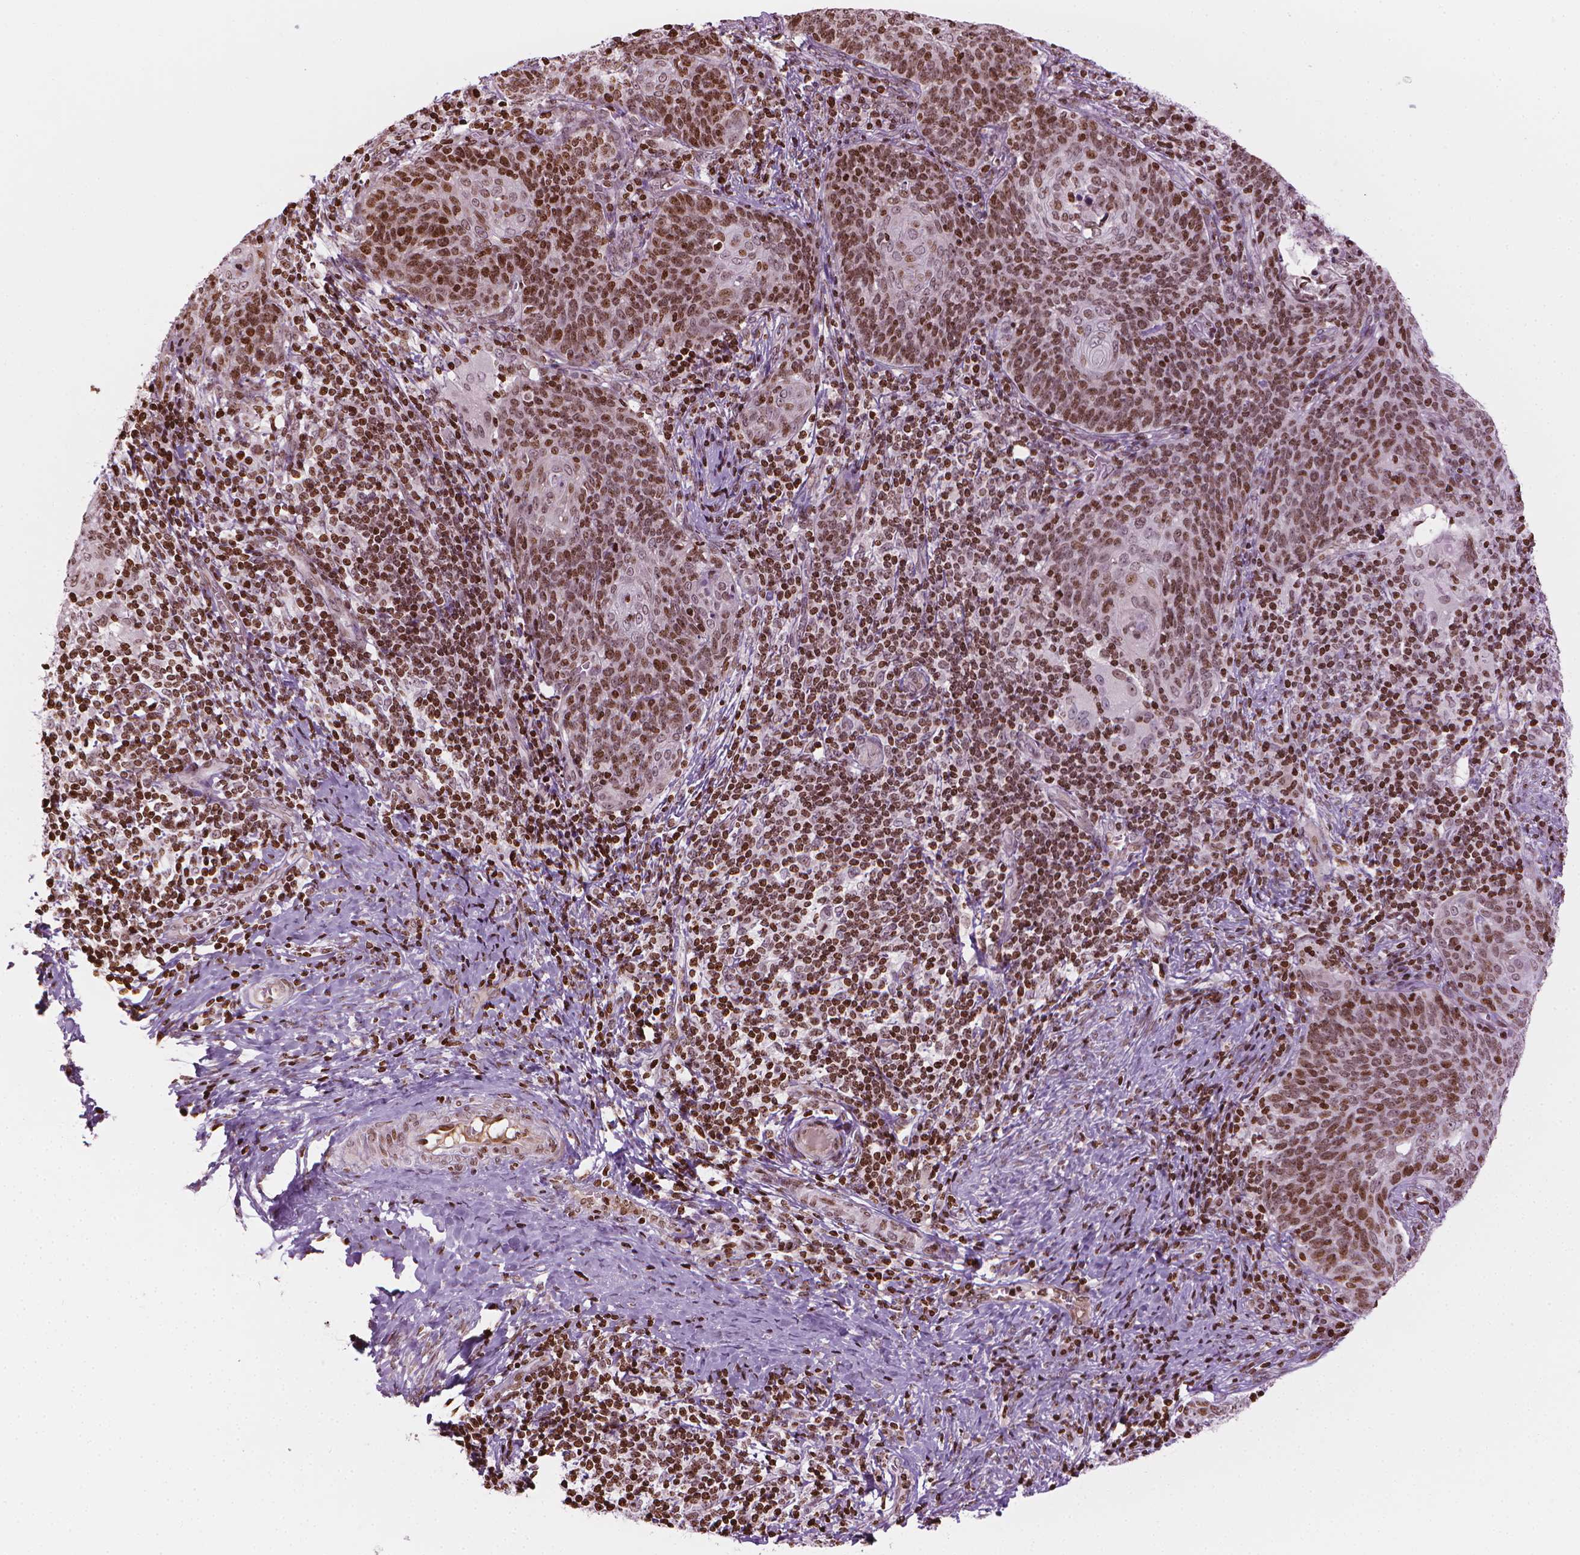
{"staining": {"intensity": "moderate", "quantity": ">75%", "location": "nuclear"}, "tissue": "cervical cancer", "cell_type": "Tumor cells", "image_type": "cancer", "snomed": [{"axis": "morphology", "description": "Normal tissue, NOS"}, {"axis": "morphology", "description": "Squamous cell carcinoma, NOS"}, {"axis": "topography", "description": "Cervix"}], "caption": "Cervical cancer (squamous cell carcinoma) tissue shows moderate nuclear expression in approximately >75% of tumor cells, visualized by immunohistochemistry.", "gene": "PIP4K2A", "patient": {"sex": "female", "age": 39}}